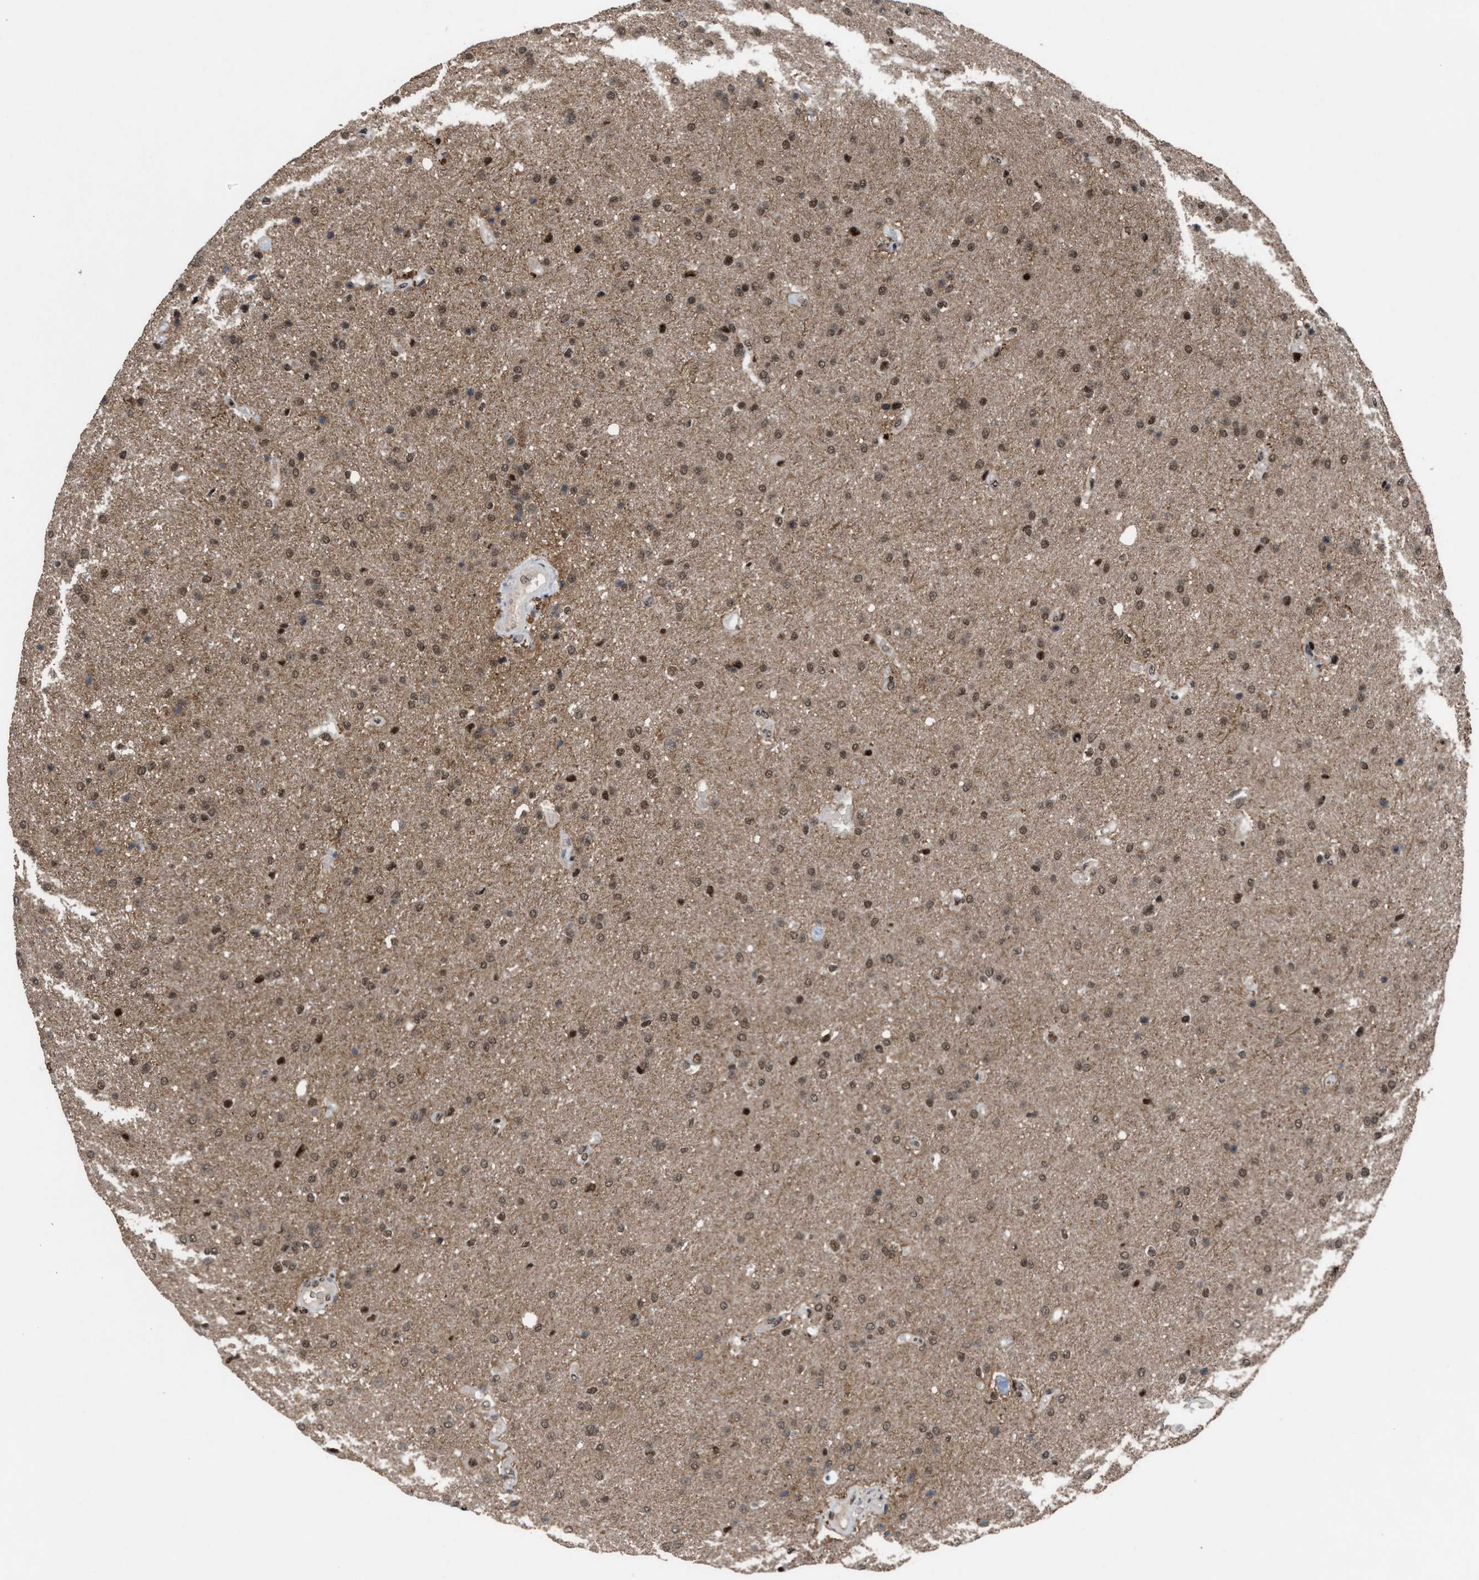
{"staining": {"intensity": "strong", "quantity": "25%-75%", "location": "nuclear"}, "tissue": "glioma", "cell_type": "Tumor cells", "image_type": "cancer", "snomed": [{"axis": "morphology", "description": "Glioma, malignant, High grade"}, {"axis": "topography", "description": "Brain"}], "caption": "IHC of malignant glioma (high-grade) exhibits high levels of strong nuclear staining in about 25%-75% of tumor cells. (DAB (3,3'-diaminobenzidine) = brown stain, brightfield microscopy at high magnification).", "gene": "PRPF4", "patient": {"sex": "male", "age": 72}}